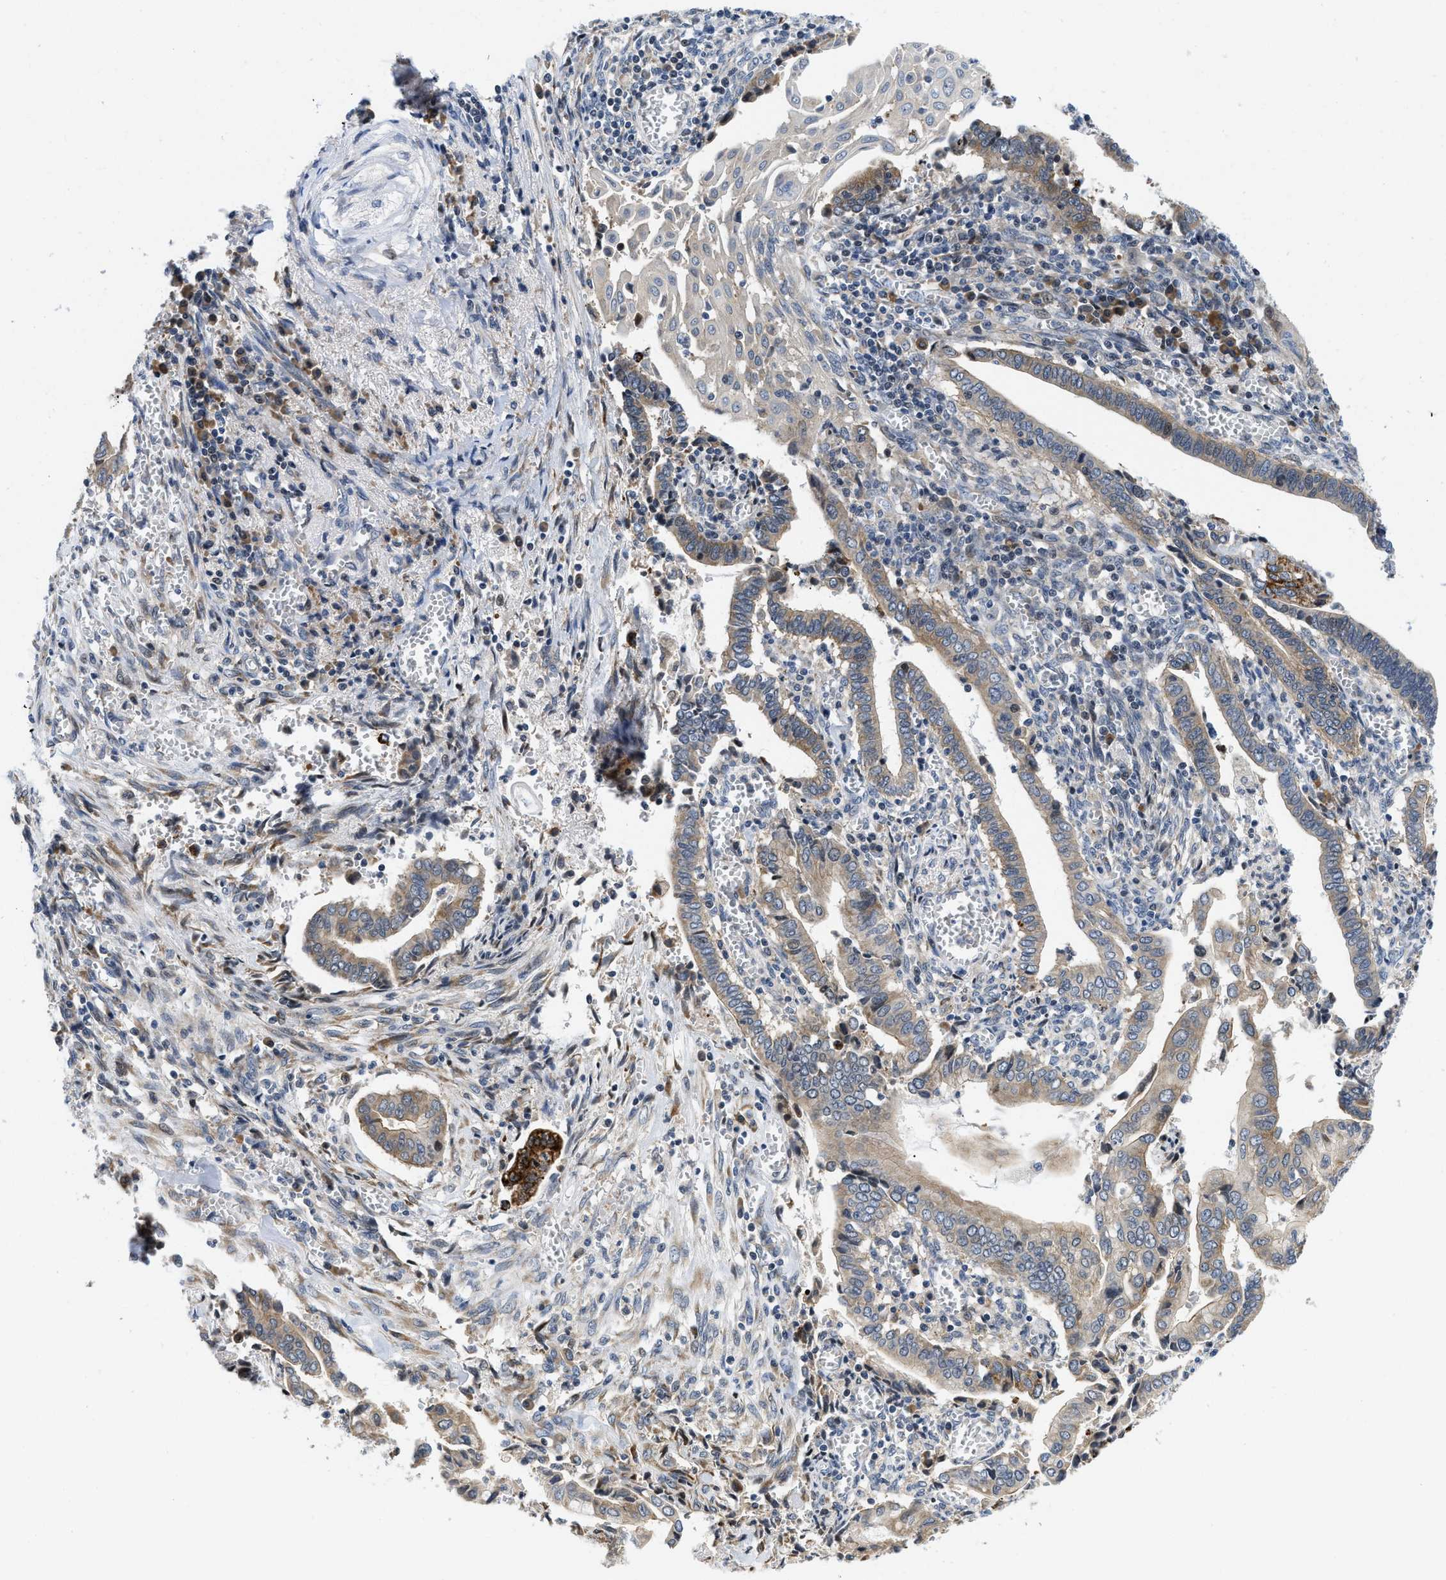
{"staining": {"intensity": "moderate", "quantity": "25%-75%", "location": "cytoplasmic/membranous"}, "tissue": "cervical cancer", "cell_type": "Tumor cells", "image_type": "cancer", "snomed": [{"axis": "morphology", "description": "Adenocarcinoma, NOS"}, {"axis": "topography", "description": "Cervix"}], "caption": "High-power microscopy captured an immunohistochemistry image of cervical adenocarcinoma, revealing moderate cytoplasmic/membranous expression in approximately 25%-75% of tumor cells.", "gene": "IKBKE", "patient": {"sex": "female", "age": 44}}